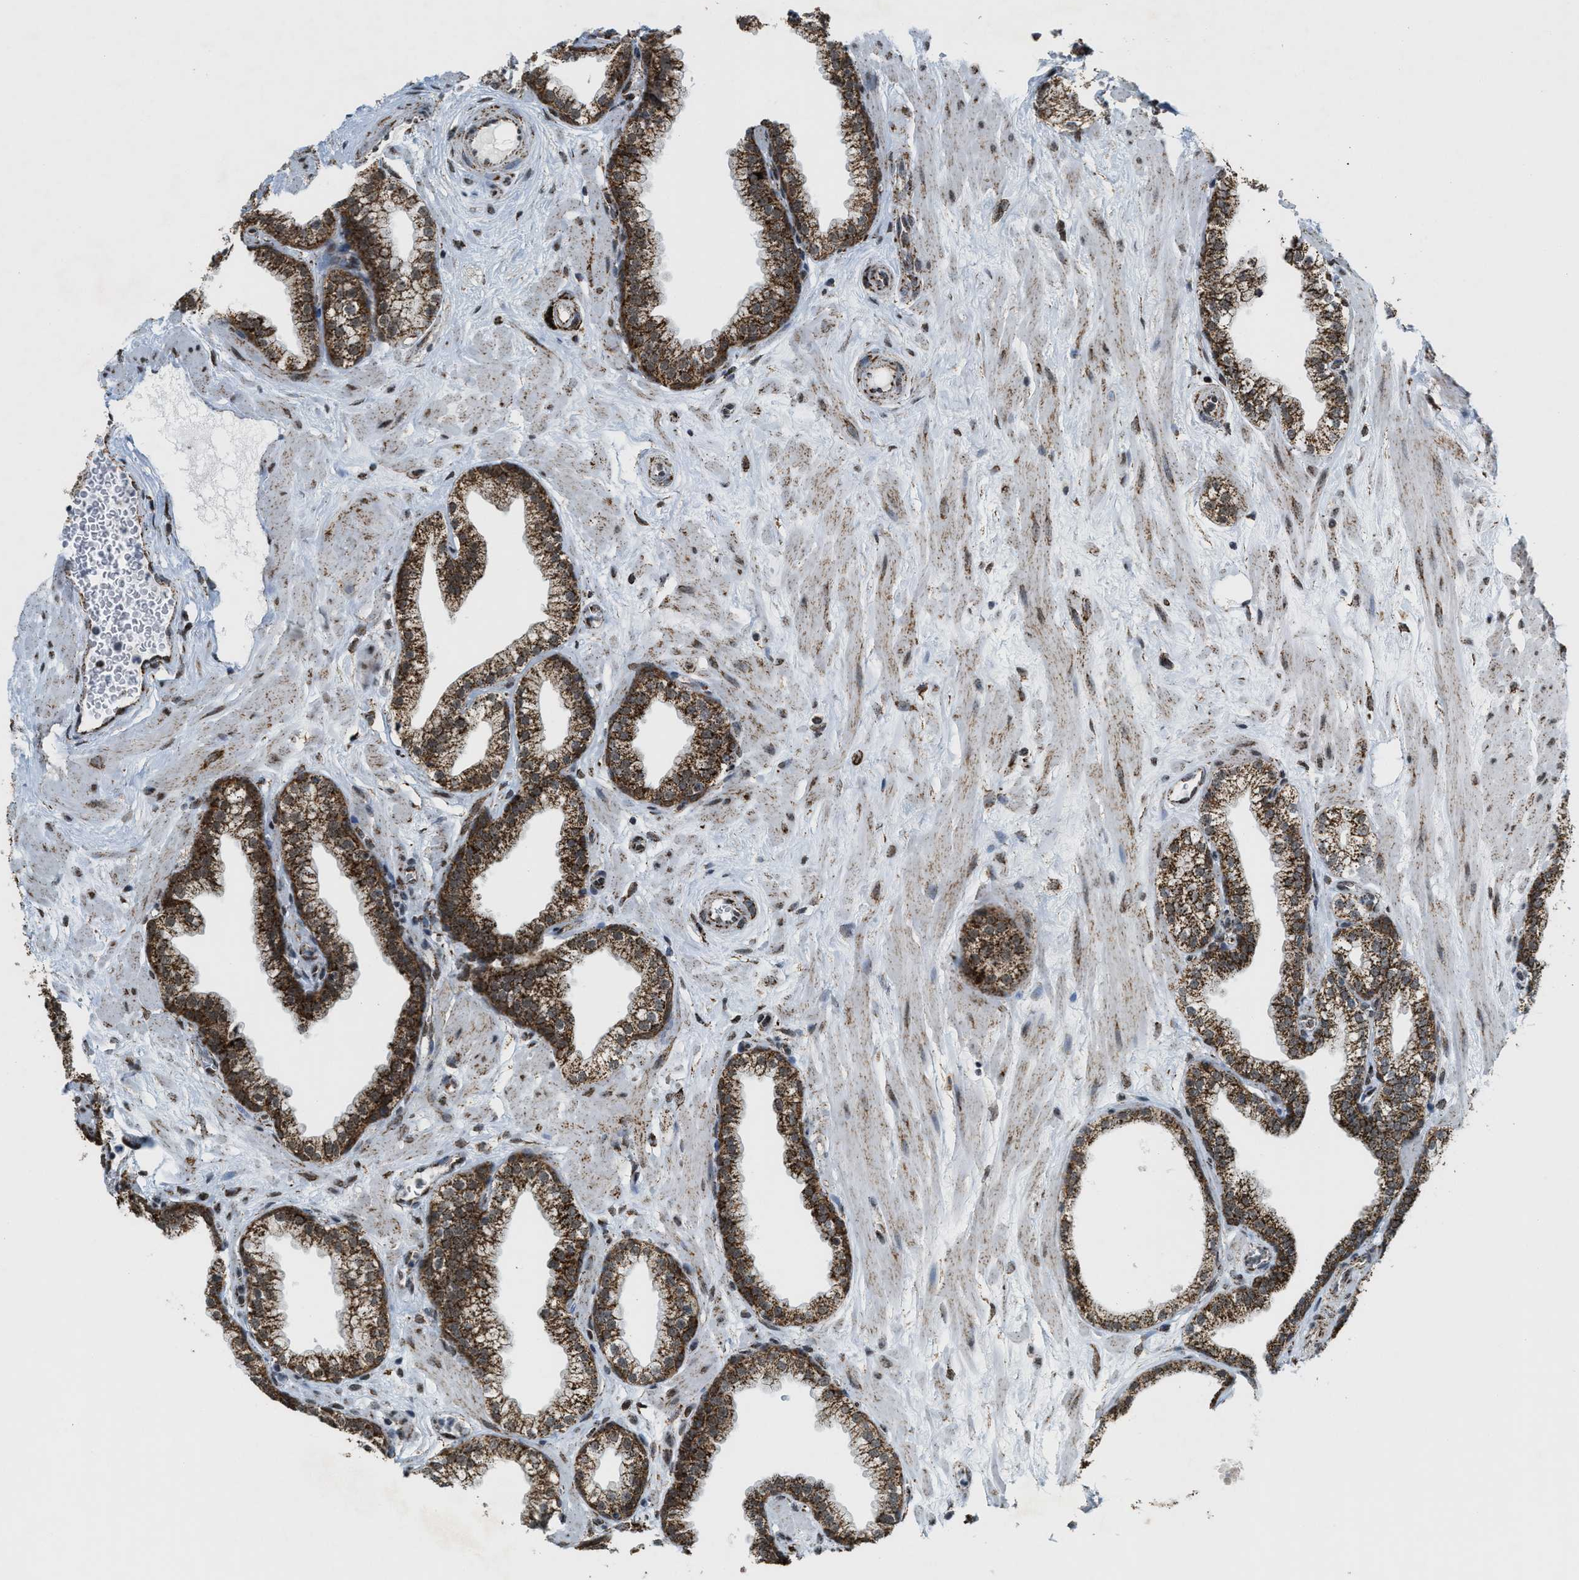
{"staining": {"intensity": "strong", "quantity": ">75%", "location": "cytoplasmic/membranous"}, "tissue": "prostate", "cell_type": "Glandular cells", "image_type": "normal", "snomed": [{"axis": "morphology", "description": "Normal tissue, NOS"}, {"axis": "morphology", "description": "Urothelial carcinoma, Low grade"}, {"axis": "topography", "description": "Urinary bladder"}, {"axis": "topography", "description": "Prostate"}], "caption": "The micrograph shows a brown stain indicating the presence of a protein in the cytoplasmic/membranous of glandular cells in prostate. The staining is performed using DAB brown chromogen to label protein expression. The nuclei are counter-stained blue using hematoxylin.", "gene": "HIBADH", "patient": {"sex": "male", "age": 60}}